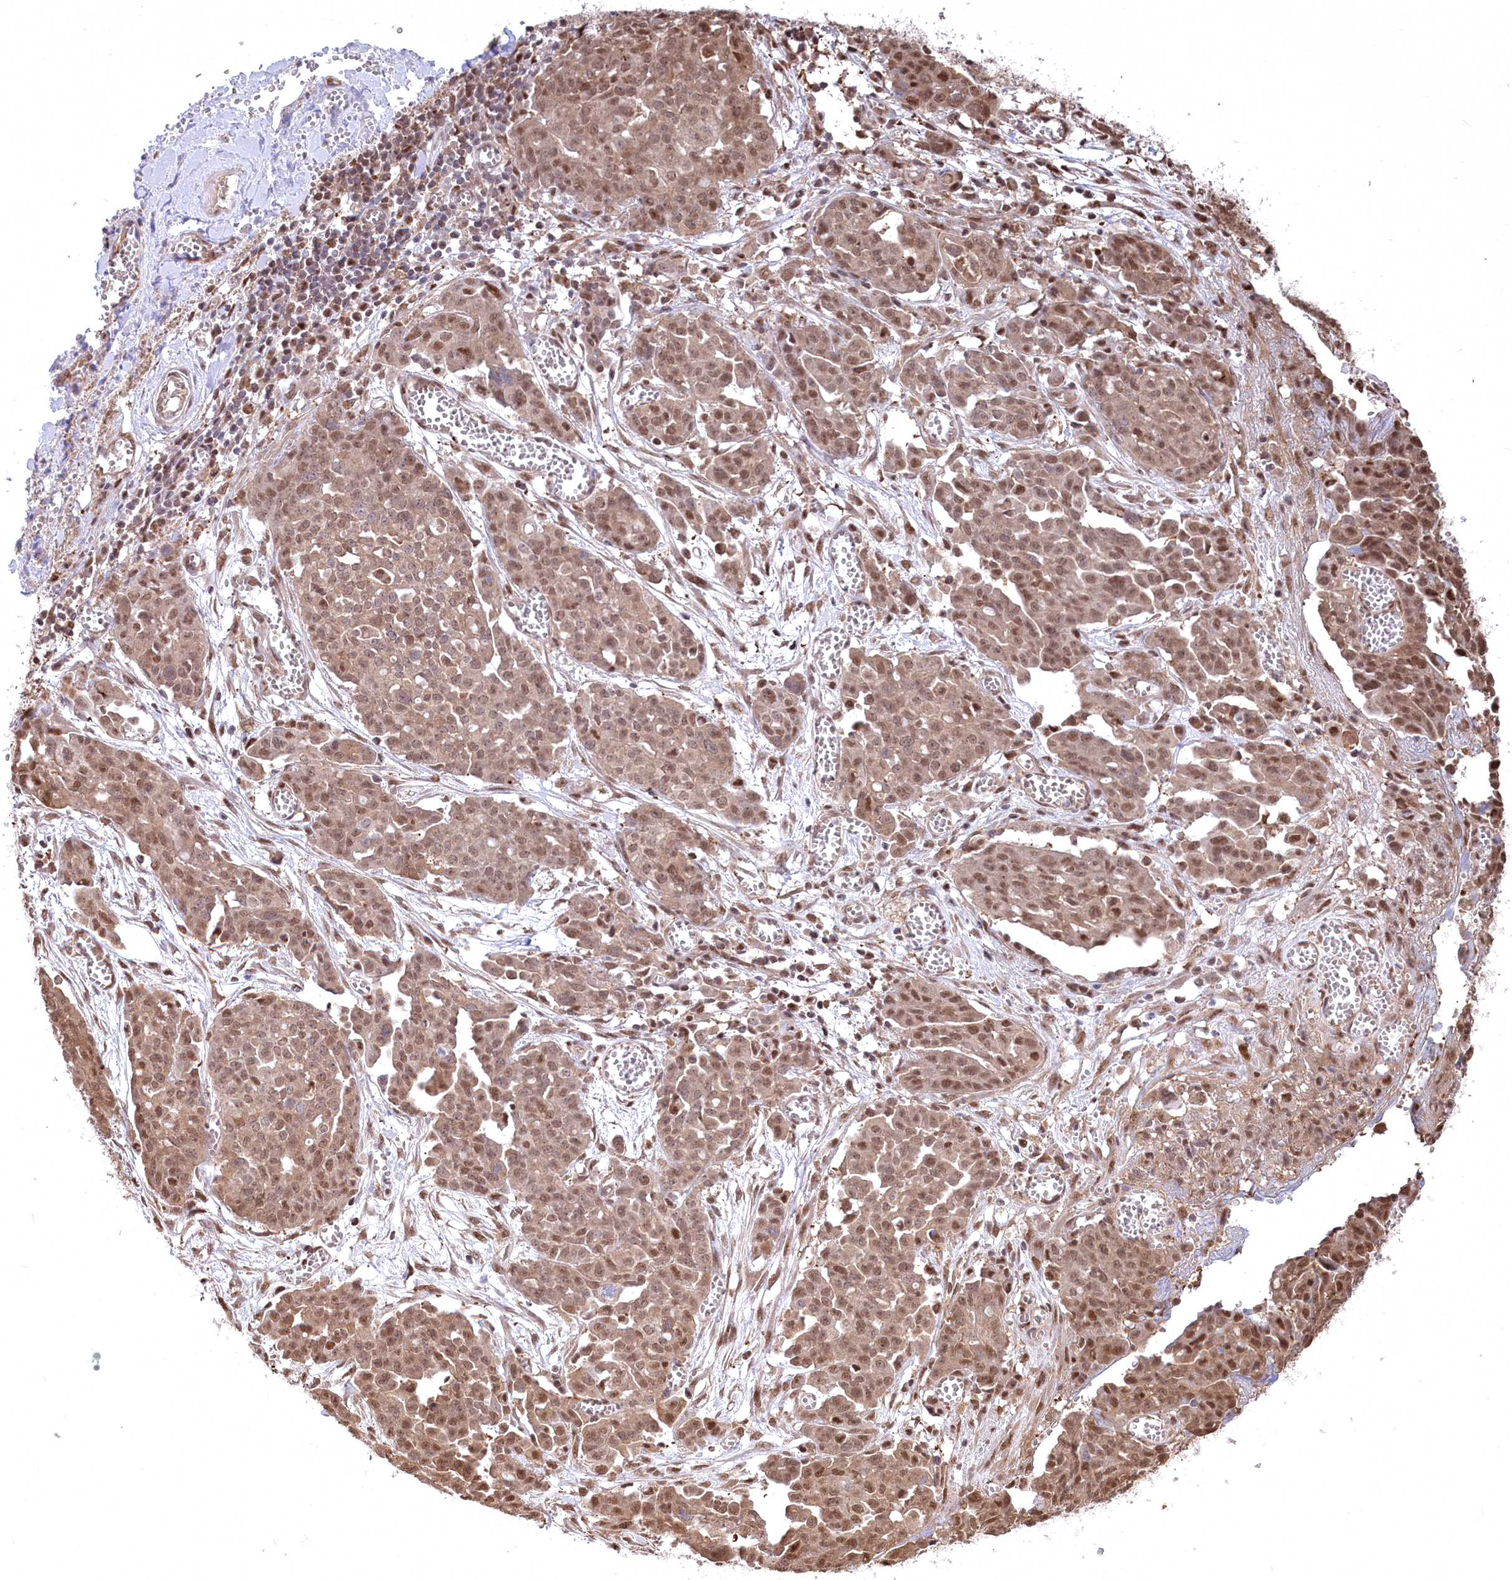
{"staining": {"intensity": "moderate", "quantity": "25%-75%", "location": "cytoplasmic/membranous,nuclear"}, "tissue": "ovarian cancer", "cell_type": "Tumor cells", "image_type": "cancer", "snomed": [{"axis": "morphology", "description": "Cystadenocarcinoma, serous, NOS"}, {"axis": "topography", "description": "Soft tissue"}, {"axis": "topography", "description": "Ovary"}], "caption": "Human ovarian cancer stained for a protein (brown) reveals moderate cytoplasmic/membranous and nuclear positive positivity in about 25%-75% of tumor cells.", "gene": "PSMA1", "patient": {"sex": "female", "age": 57}}